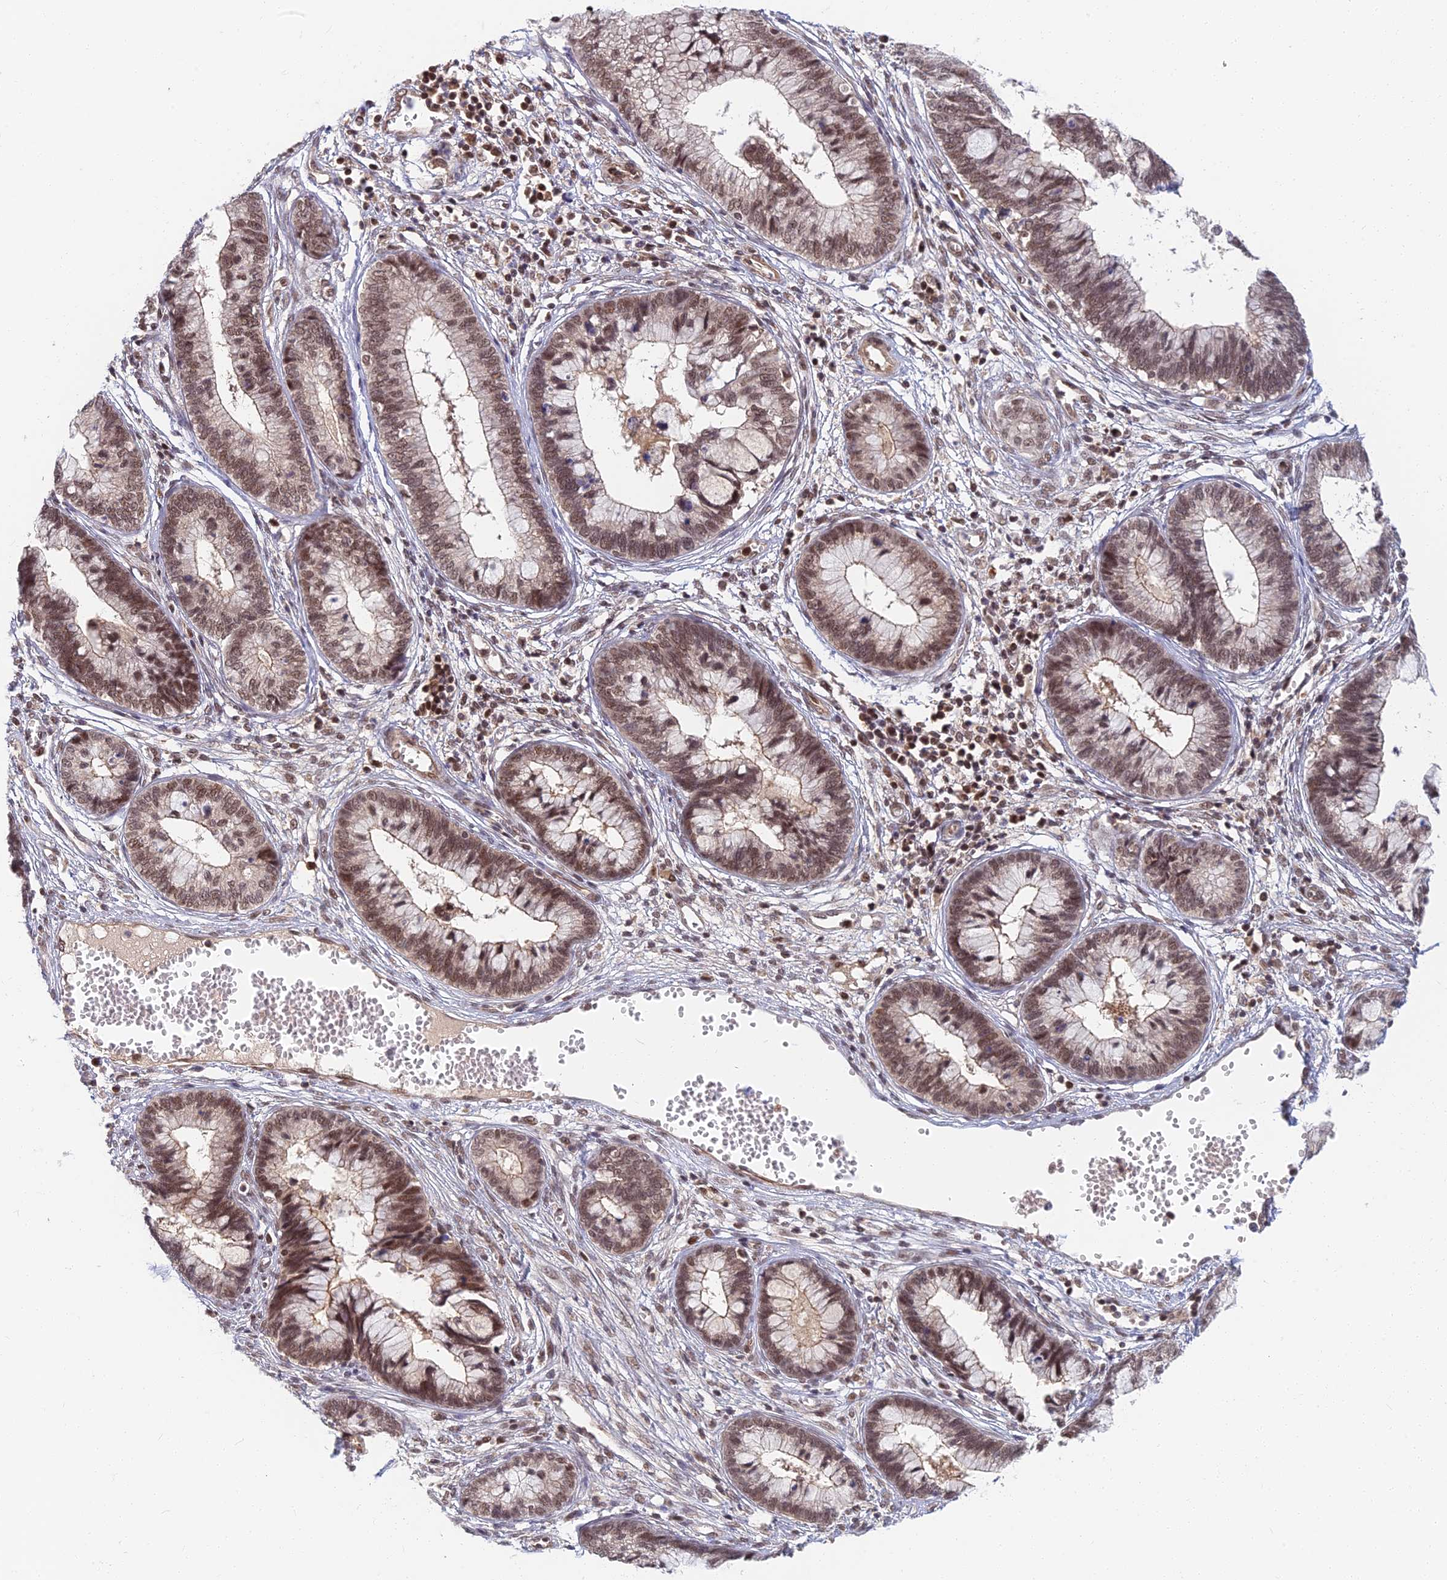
{"staining": {"intensity": "moderate", "quantity": ">75%", "location": "nuclear"}, "tissue": "cervical cancer", "cell_type": "Tumor cells", "image_type": "cancer", "snomed": [{"axis": "morphology", "description": "Adenocarcinoma, NOS"}, {"axis": "topography", "description": "Cervix"}], "caption": "Immunohistochemistry (IHC) photomicrograph of cervical cancer stained for a protein (brown), which displays medium levels of moderate nuclear expression in about >75% of tumor cells.", "gene": "TCEA2", "patient": {"sex": "female", "age": 44}}